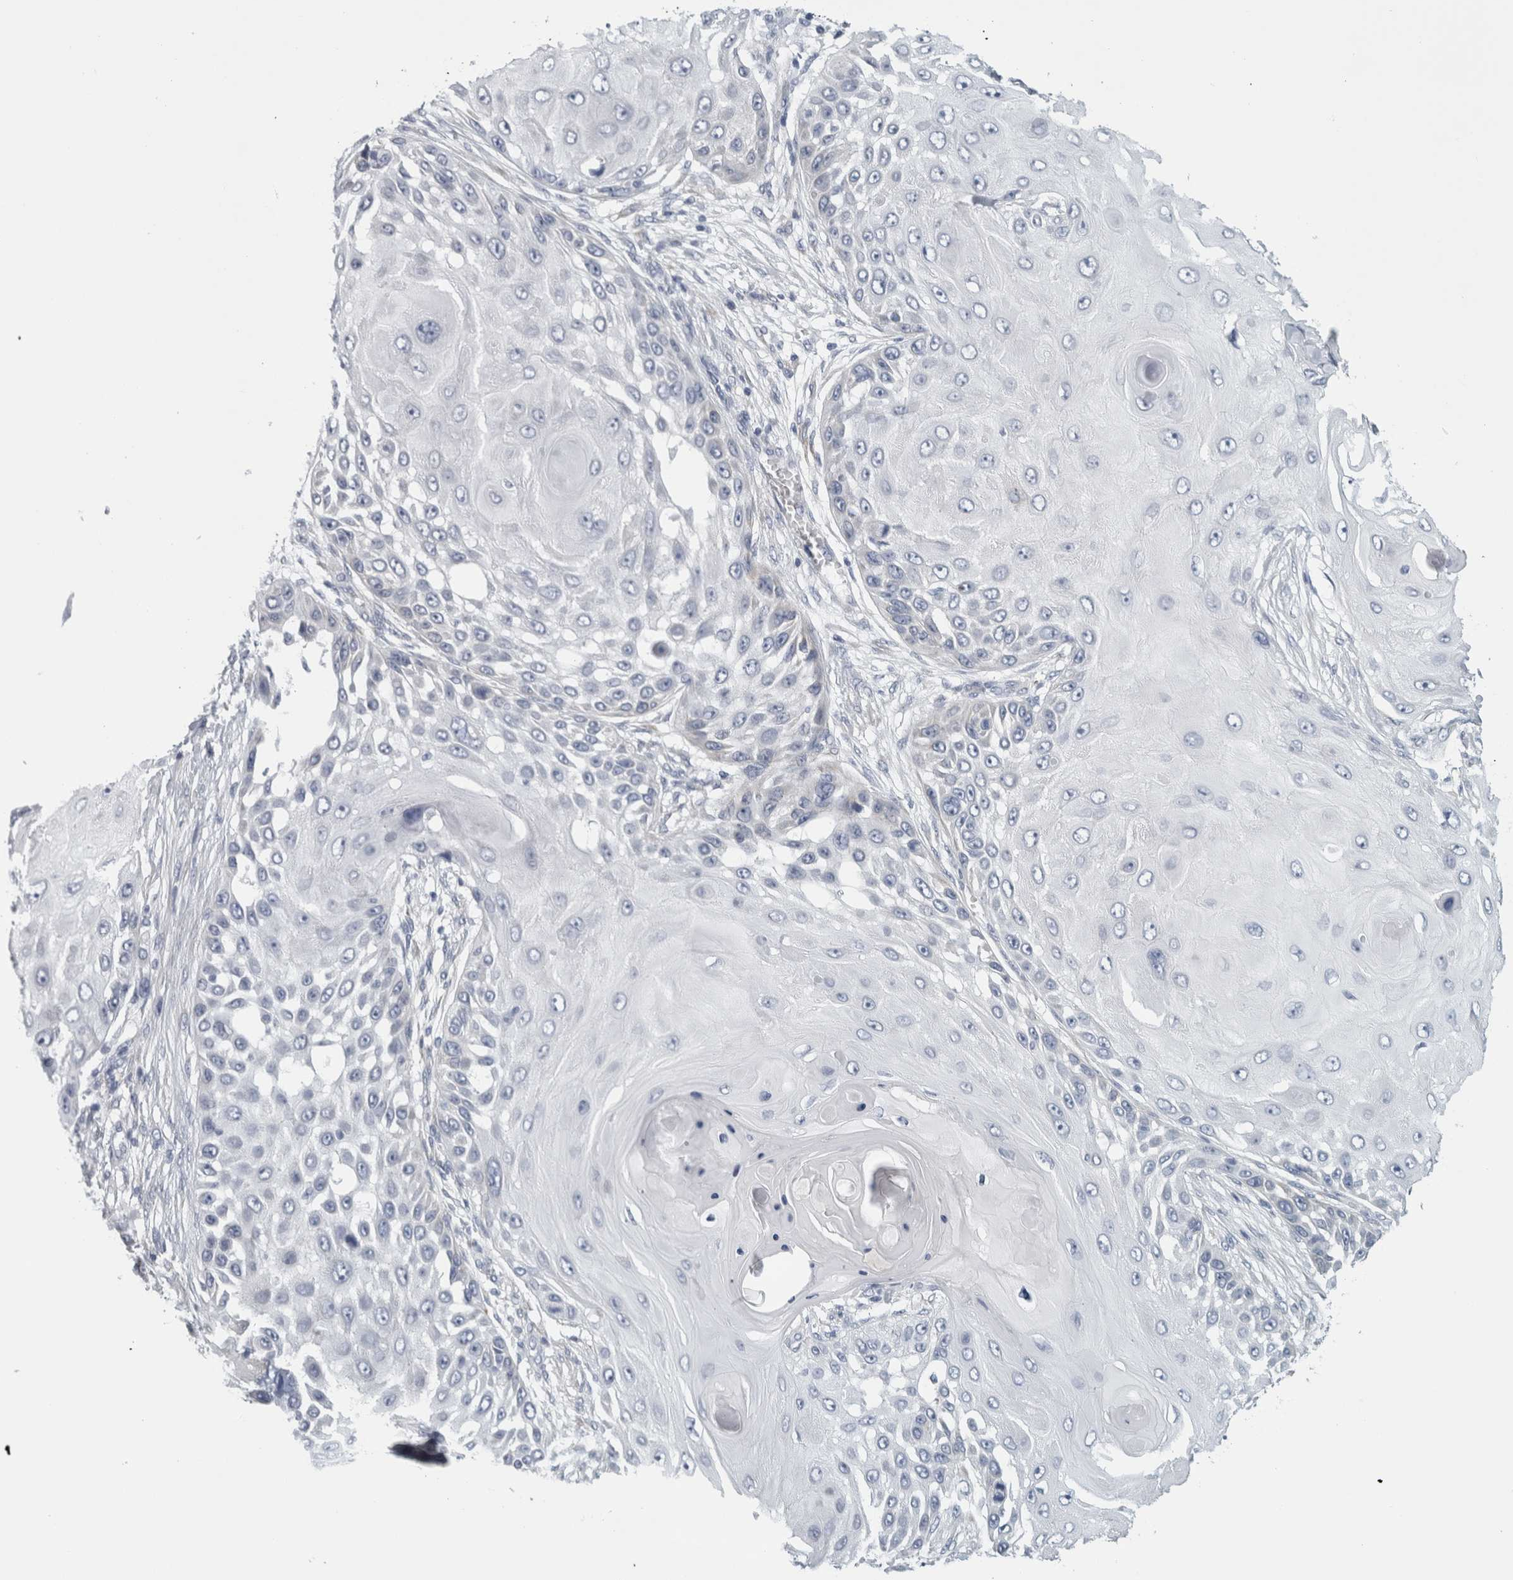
{"staining": {"intensity": "negative", "quantity": "none", "location": "none"}, "tissue": "skin cancer", "cell_type": "Tumor cells", "image_type": "cancer", "snomed": [{"axis": "morphology", "description": "Squamous cell carcinoma, NOS"}, {"axis": "topography", "description": "Skin"}], "caption": "Skin cancer (squamous cell carcinoma) was stained to show a protein in brown. There is no significant positivity in tumor cells.", "gene": "B3GNT3", "patient": {"sex": "female", "age": 44}}